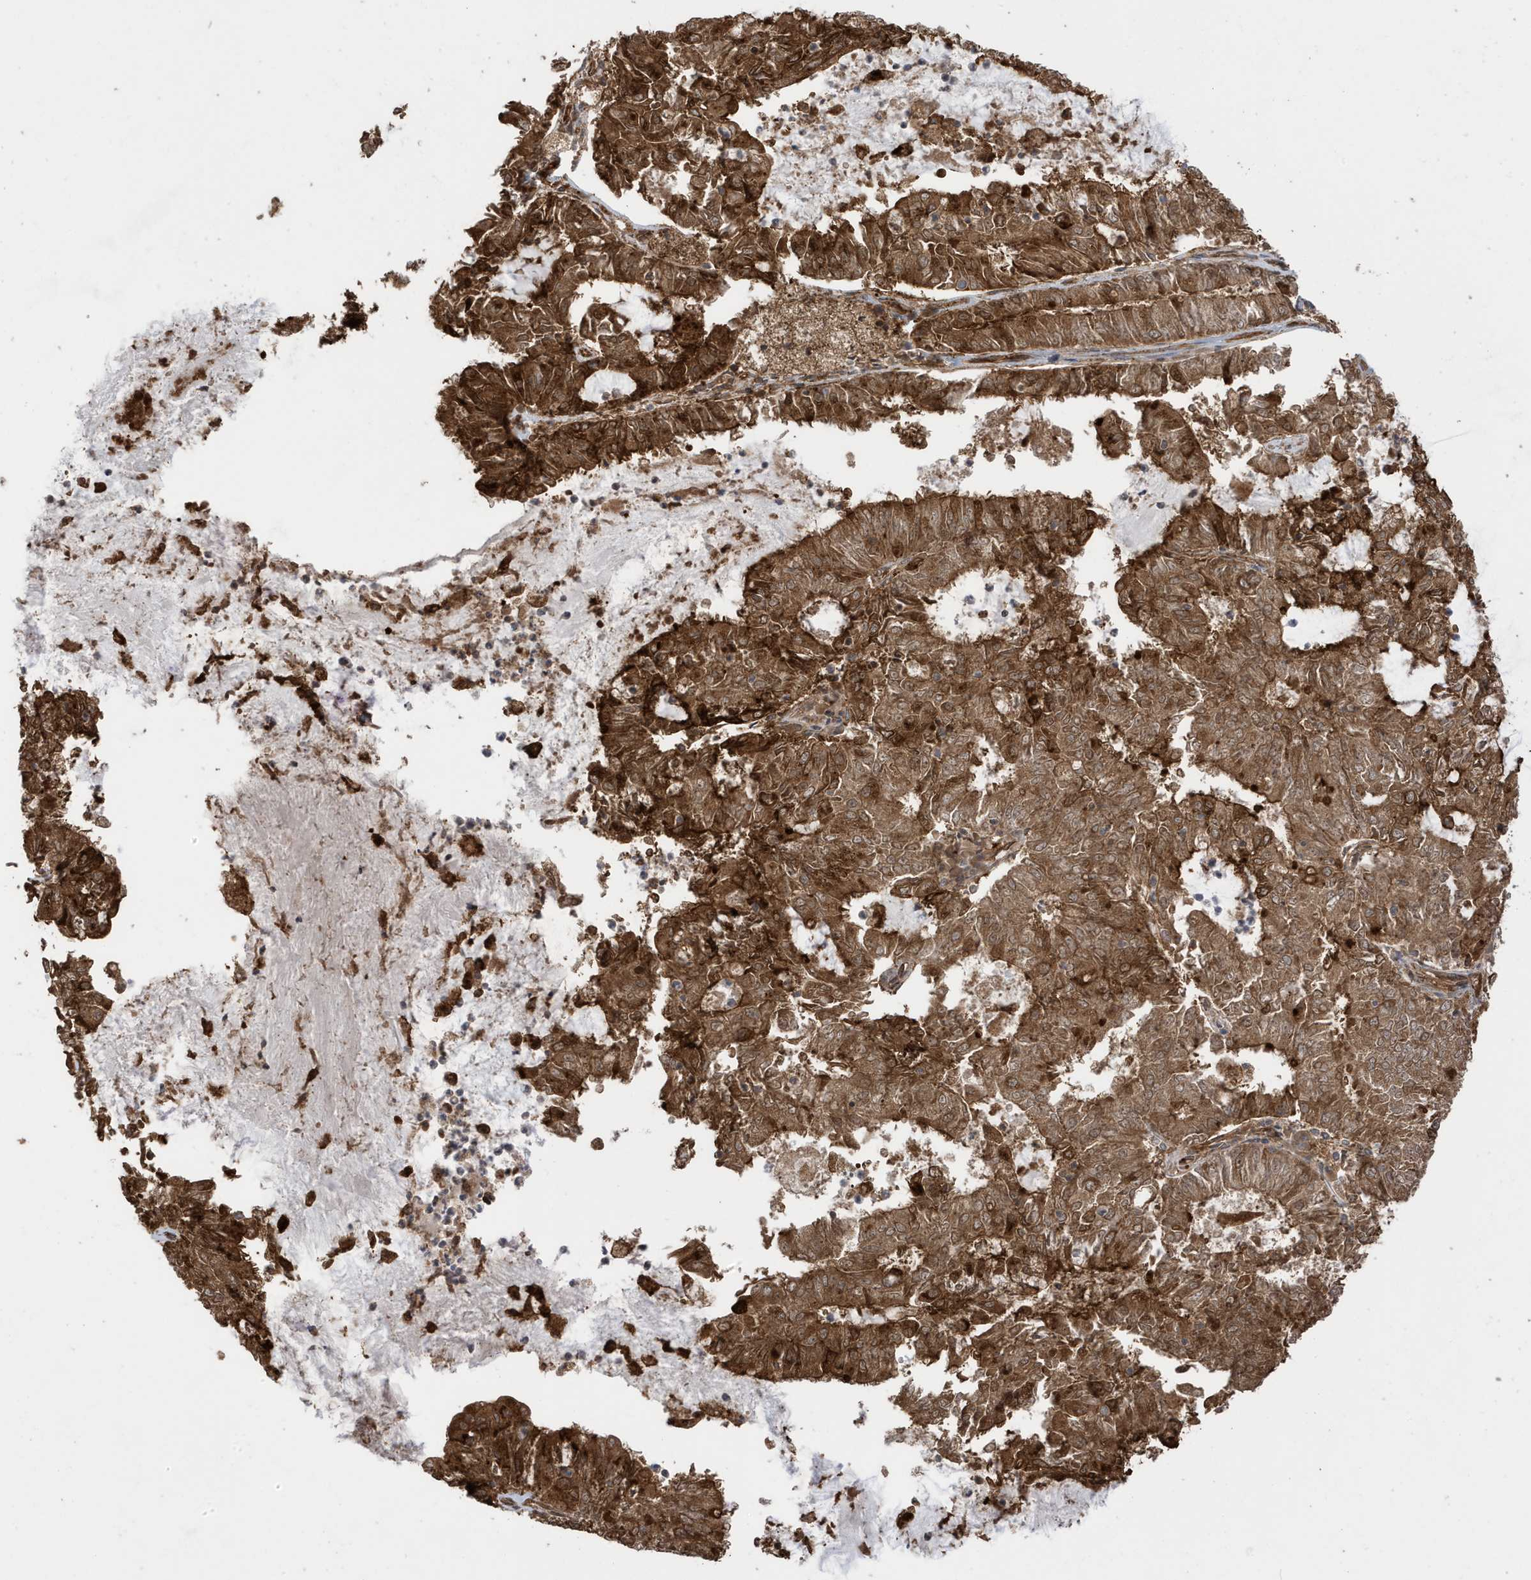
{"staining": {"intensity": "strong", "quantity": ">75%", "location": "cytoplasmic/membranous"}, "tissue": "endometrial cancer", "cell_type": "Tumor cells", "image_type": "cancer", "snomed": [{"axis": "morphology", "description": "Adenocarcinoma, NOS"}, {"axis": "topography", "description": "Endometrium"}], "caption": "Adenocarcinoma (endometrial) was stained to show a protein in brown. There is high levels of strong cytoplasmic/membranous expression in about >75% of tumor cells.", "gene": "CDC42EP3", "patient": {"sex": "female", "age": 57}}